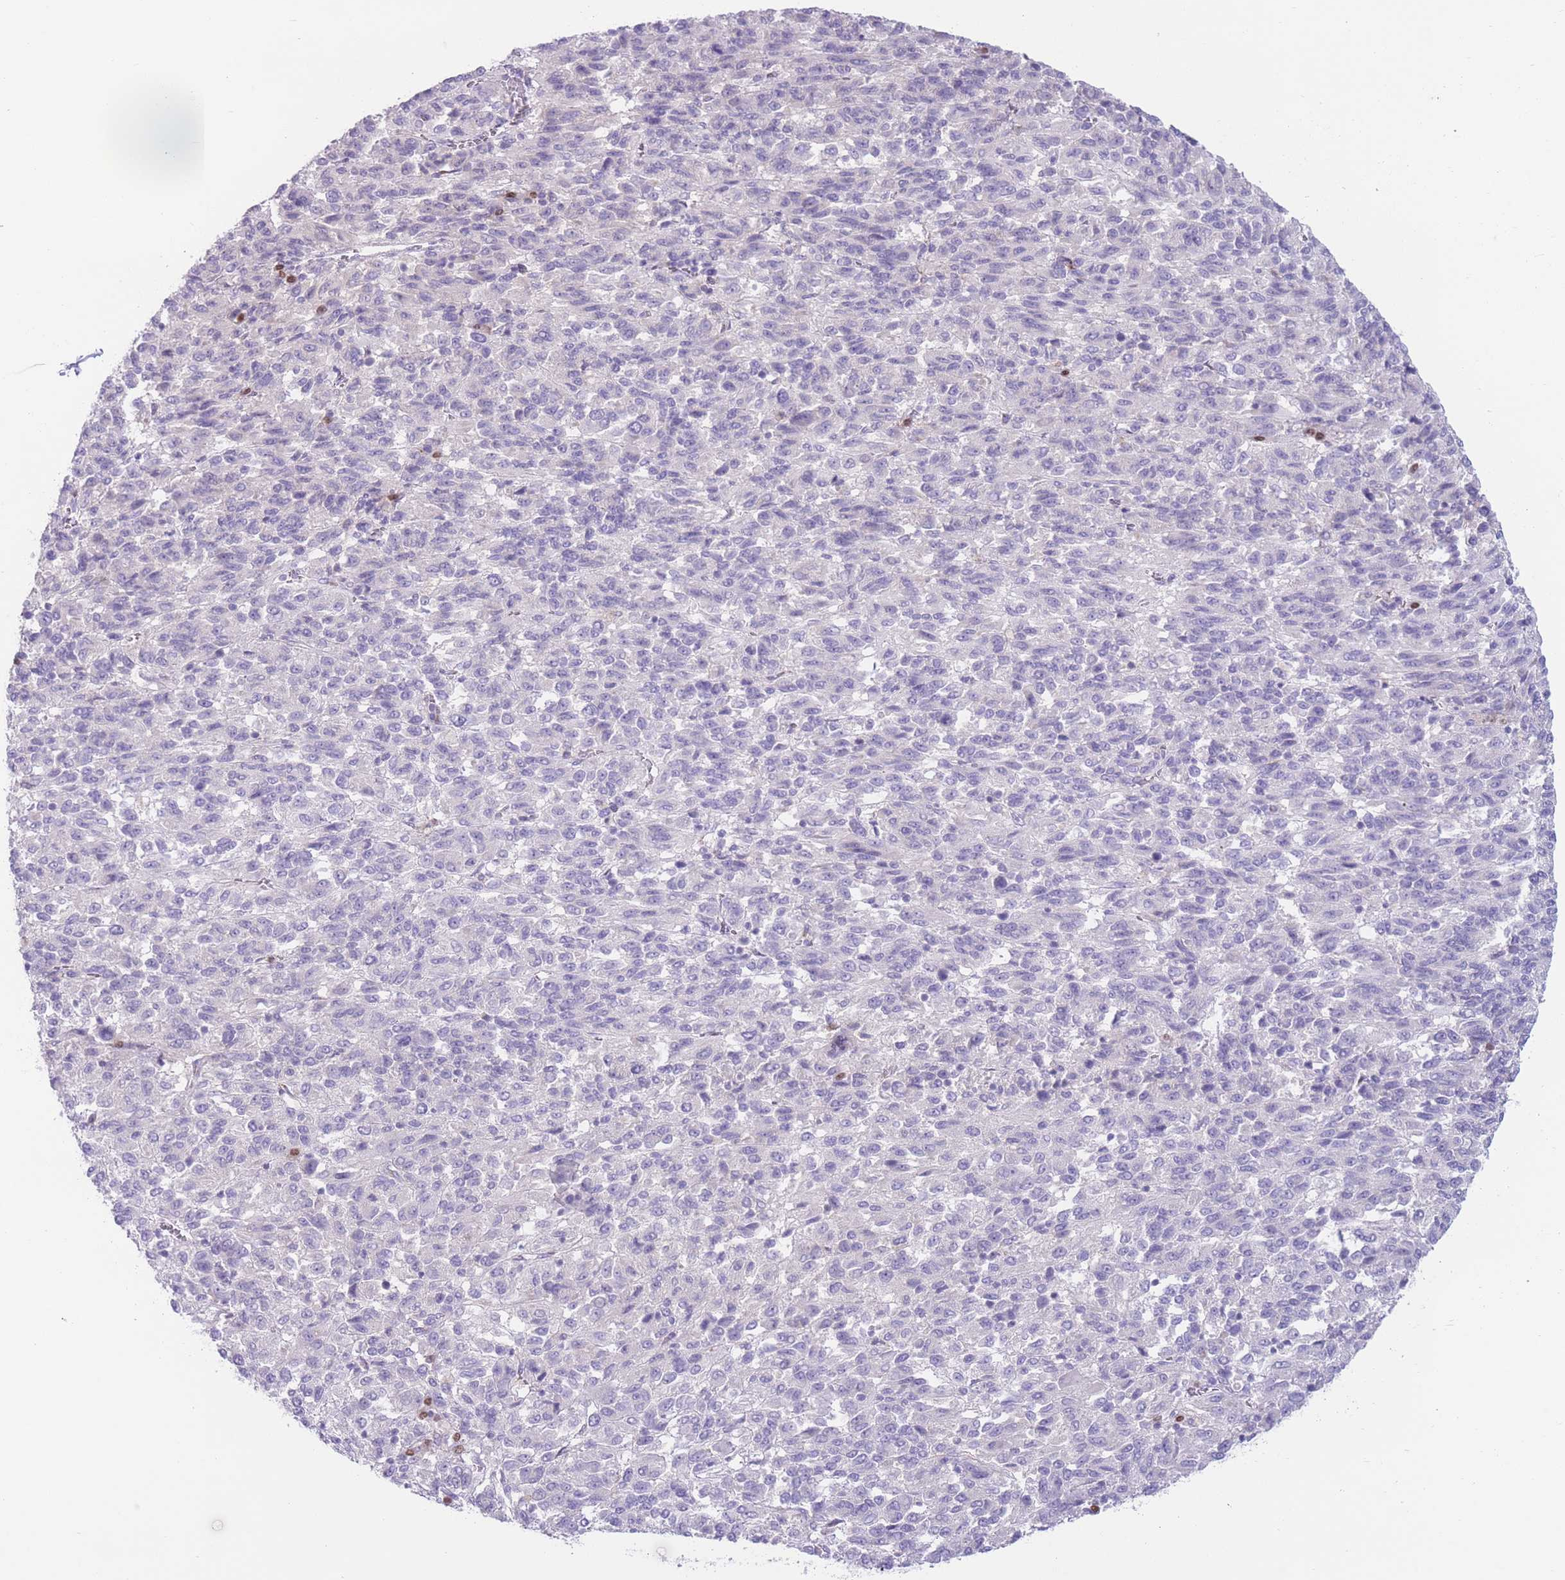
{"staining": {"intensity": "negative", "quantity": "none", "location": "none"}, "tissue": "melanoma", "cell_type": "Tumor cells", "image_type": "cancer", "snomed": [{"axis": "morphology", "description": "Malignant melanoma, Metastatic site"}, {"axis": "topography", "description": "Lung"}], "caption": "Image shows no significant protein expression in tumor cells of malignant melanoma (metastatic site). Nuclei are stained in blue.", "gene": "BHLHA15", "patient": {"sex": "male", "age": 64}}